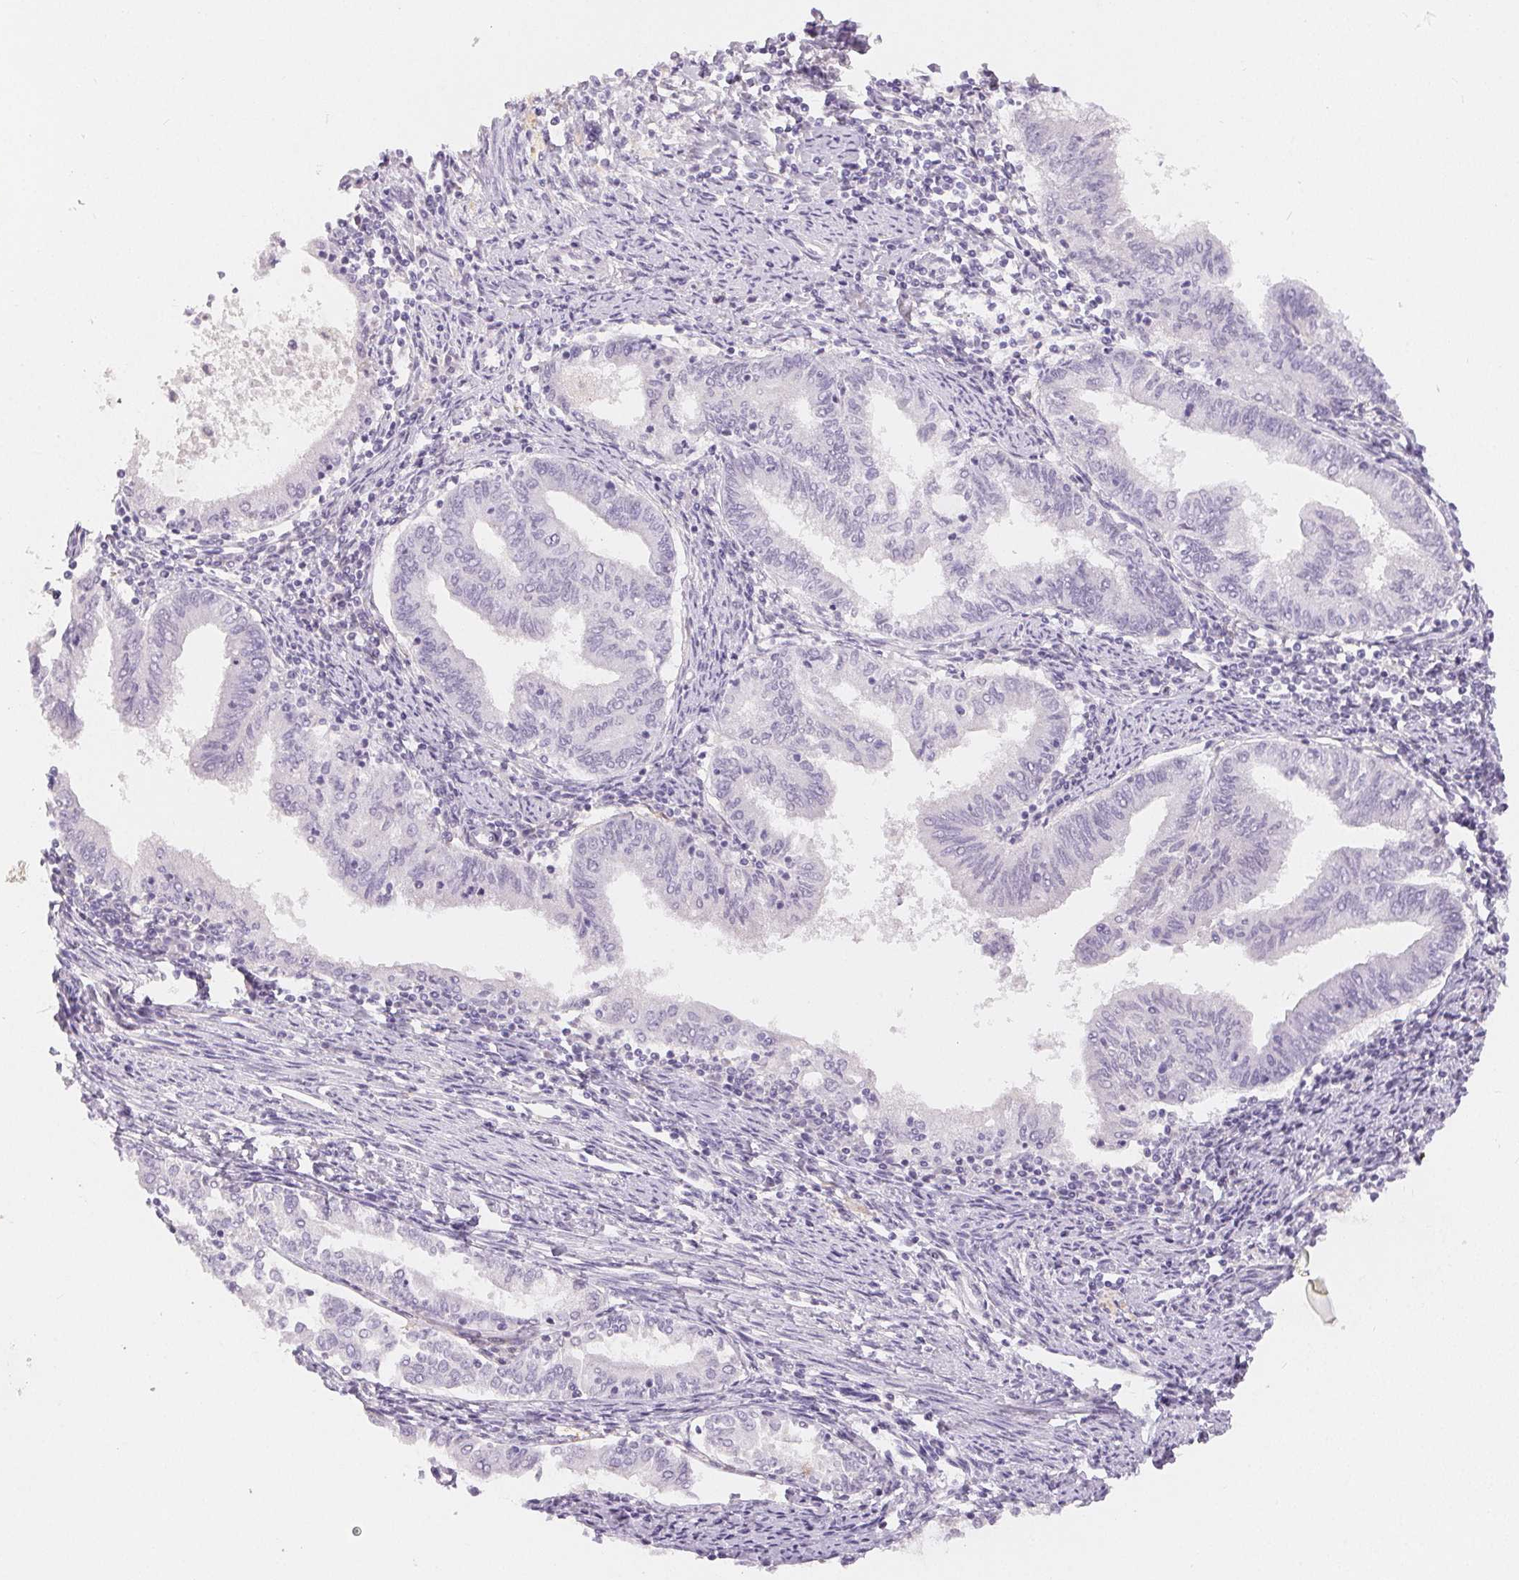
{"staining": {"intensity": "negative", "quantity": "none", "location": "none"}, "tissue": "endometrial cancer", "cell_type": "Tumor cells", "image_type": "cancer", "snomed": [{"axis": "morphology", "description": "Adenocarcinoma, NOS"}, {"axis": "topography", "description": "Endometrium"}], "caption": "Immunohistochemical staining of human endometrial cancer reveals no significant expression in tumor cells.", "gene": "MIOX", "patient": {"sex": "female", "age": 79}}